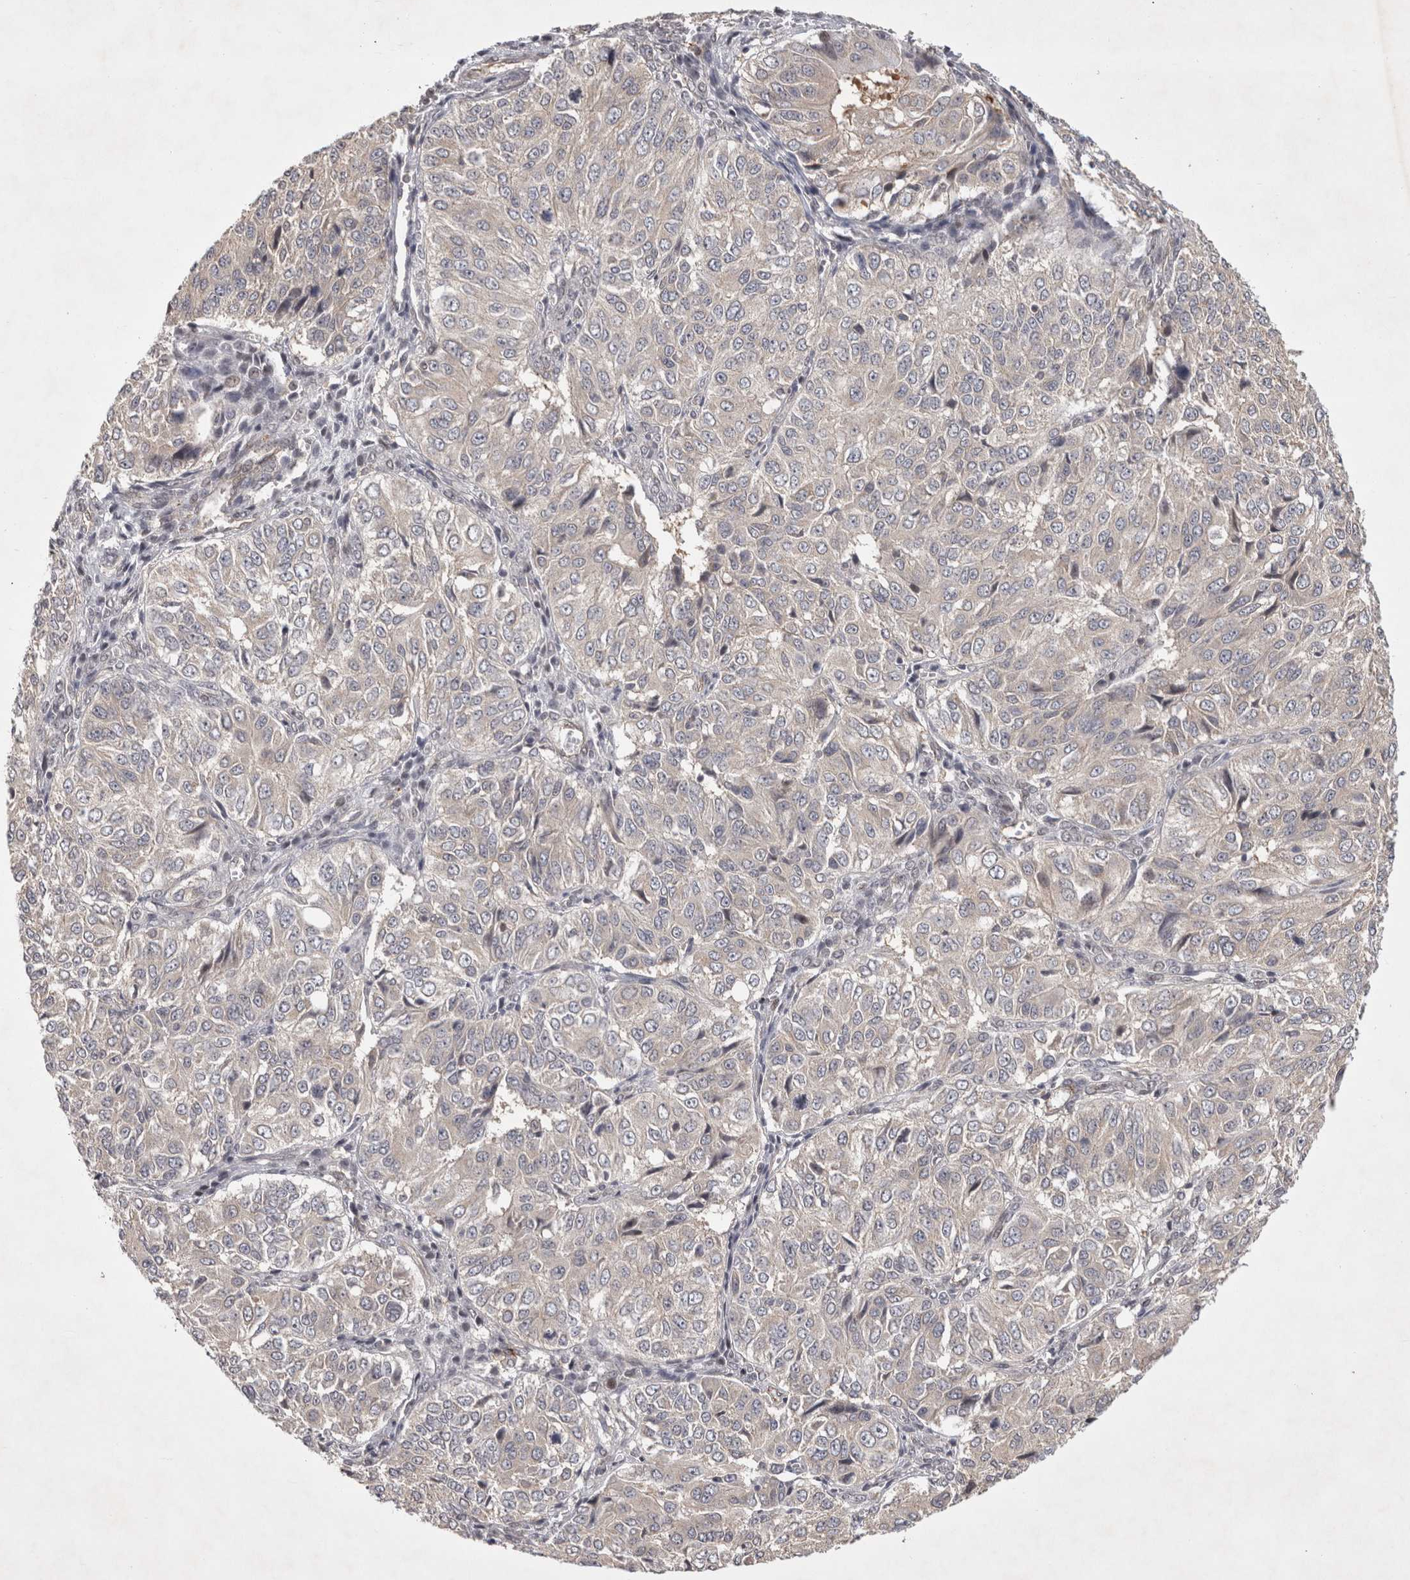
{"staining": {"intensity": "weak", "quantity": "<25%", "location": "cytoplasmic/membranous"}, "tissue": "ovarian cancer", "cell_type": "Tumor cells", "image_type": "cancer", "snomed": [{"axis": "morphology", "description": "Carcinoma, endometroid"}, {"axis": "topography", "description": "Ovary"}], "caption": "Tumor cells show no significant protein expression in ovarian cancer (endometroid carcinoma).", "gene": "ZNF318", "patient": {"sex": "female", "age": 51}}